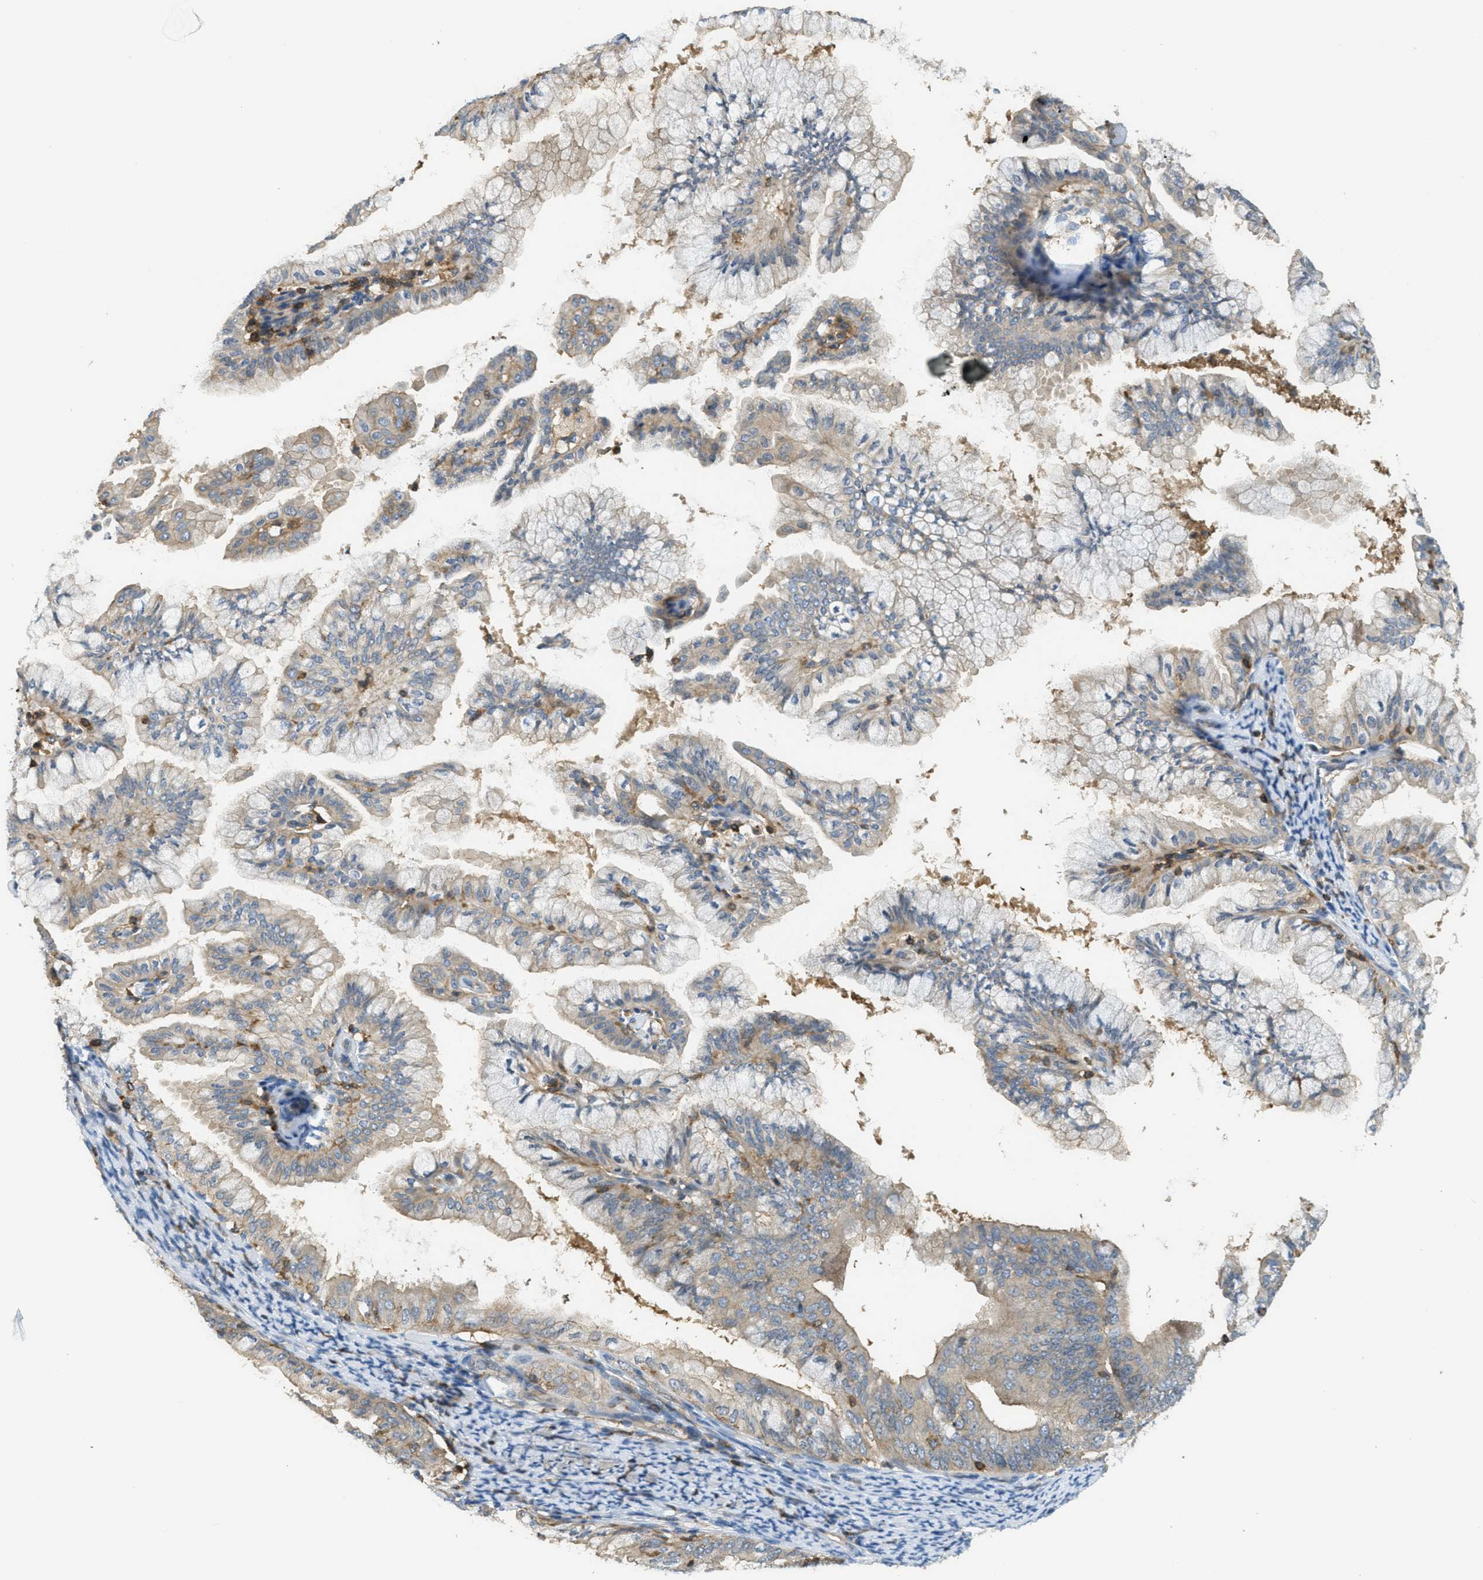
{"staining": {"intensity": "weak", "quantity": ">75%", "location": "cytoplasmic/membranous"}, "tissue": "endometrial cancer", "cell_type": "Tumor cells", "image_type": "cancer", "snomed": [{"axis": "morphology", "description": "Adenocarcinoma, NOS"}, {"axis": "topography", "description": "Endometrium"}], "caption": "A histopathology image of endometrial cancer stained for a protein reveals weak cytoplasmic/membranous brown staining in tumor cells.", "gene": "GRIK2", "patient": {"sex": "female", "age": 63}}